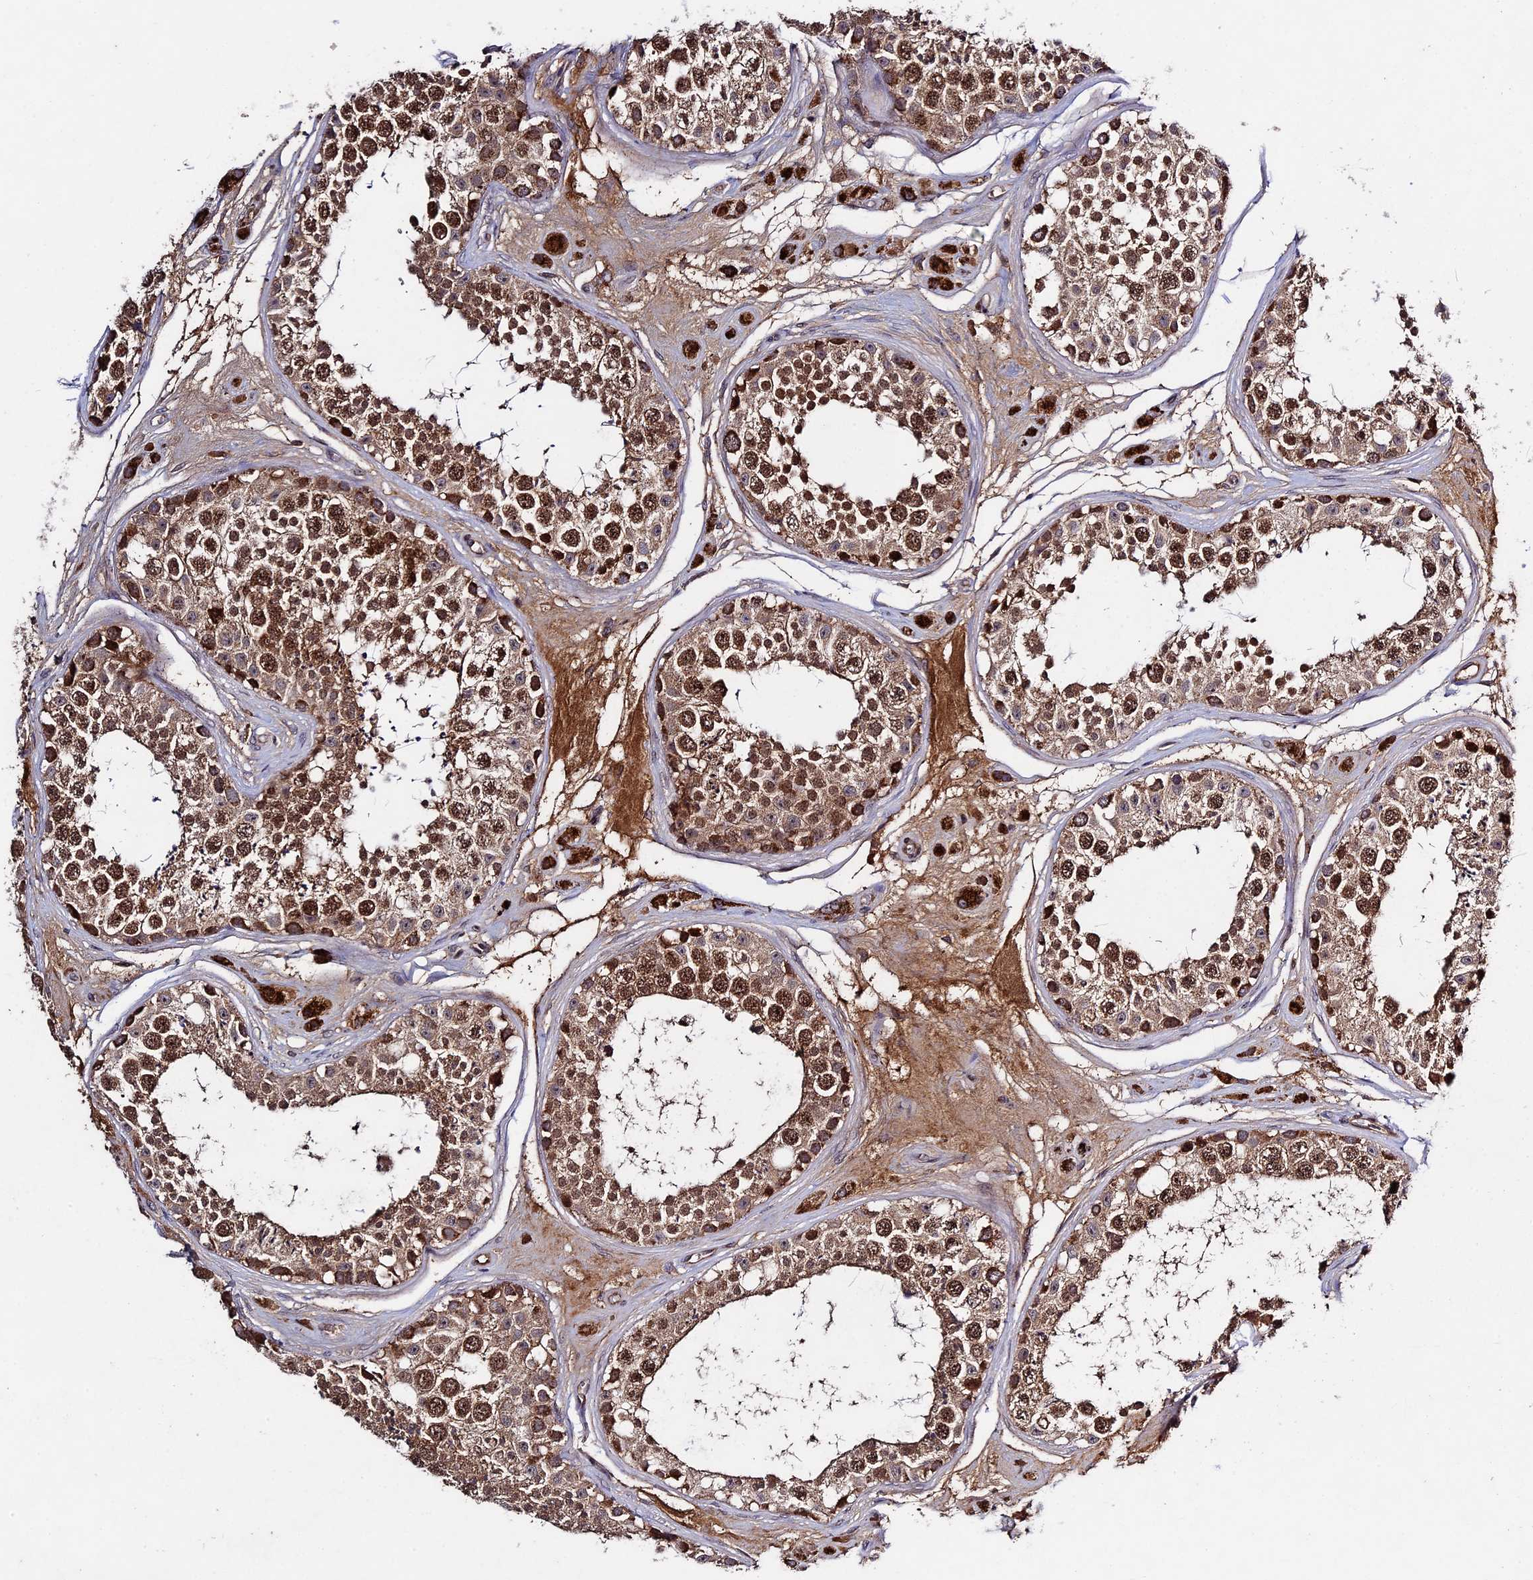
{"staining": {"intensity": "moderate", "quantity": ">75%", "location": "cytoplasmic/membranous,nuclear"}, "tissue": "testis", "cell_type": "Cells in seminiferous ducts", "image_type": "normal", "snomed": [{"axis": "morphology", "description": "Normal tissue, NOS"}, {"axis": "topography", "description": "Testis"}], "caption": "Immunohistochemical staining of unremarkable human testis reveals >75% levels of moderate cytoplasmic/membranous,nuclear protein positivity in about >75% of cells in seminiferous ducts.", "gene": "RAB15", "patient": {"sex": "male", "age": 25}}